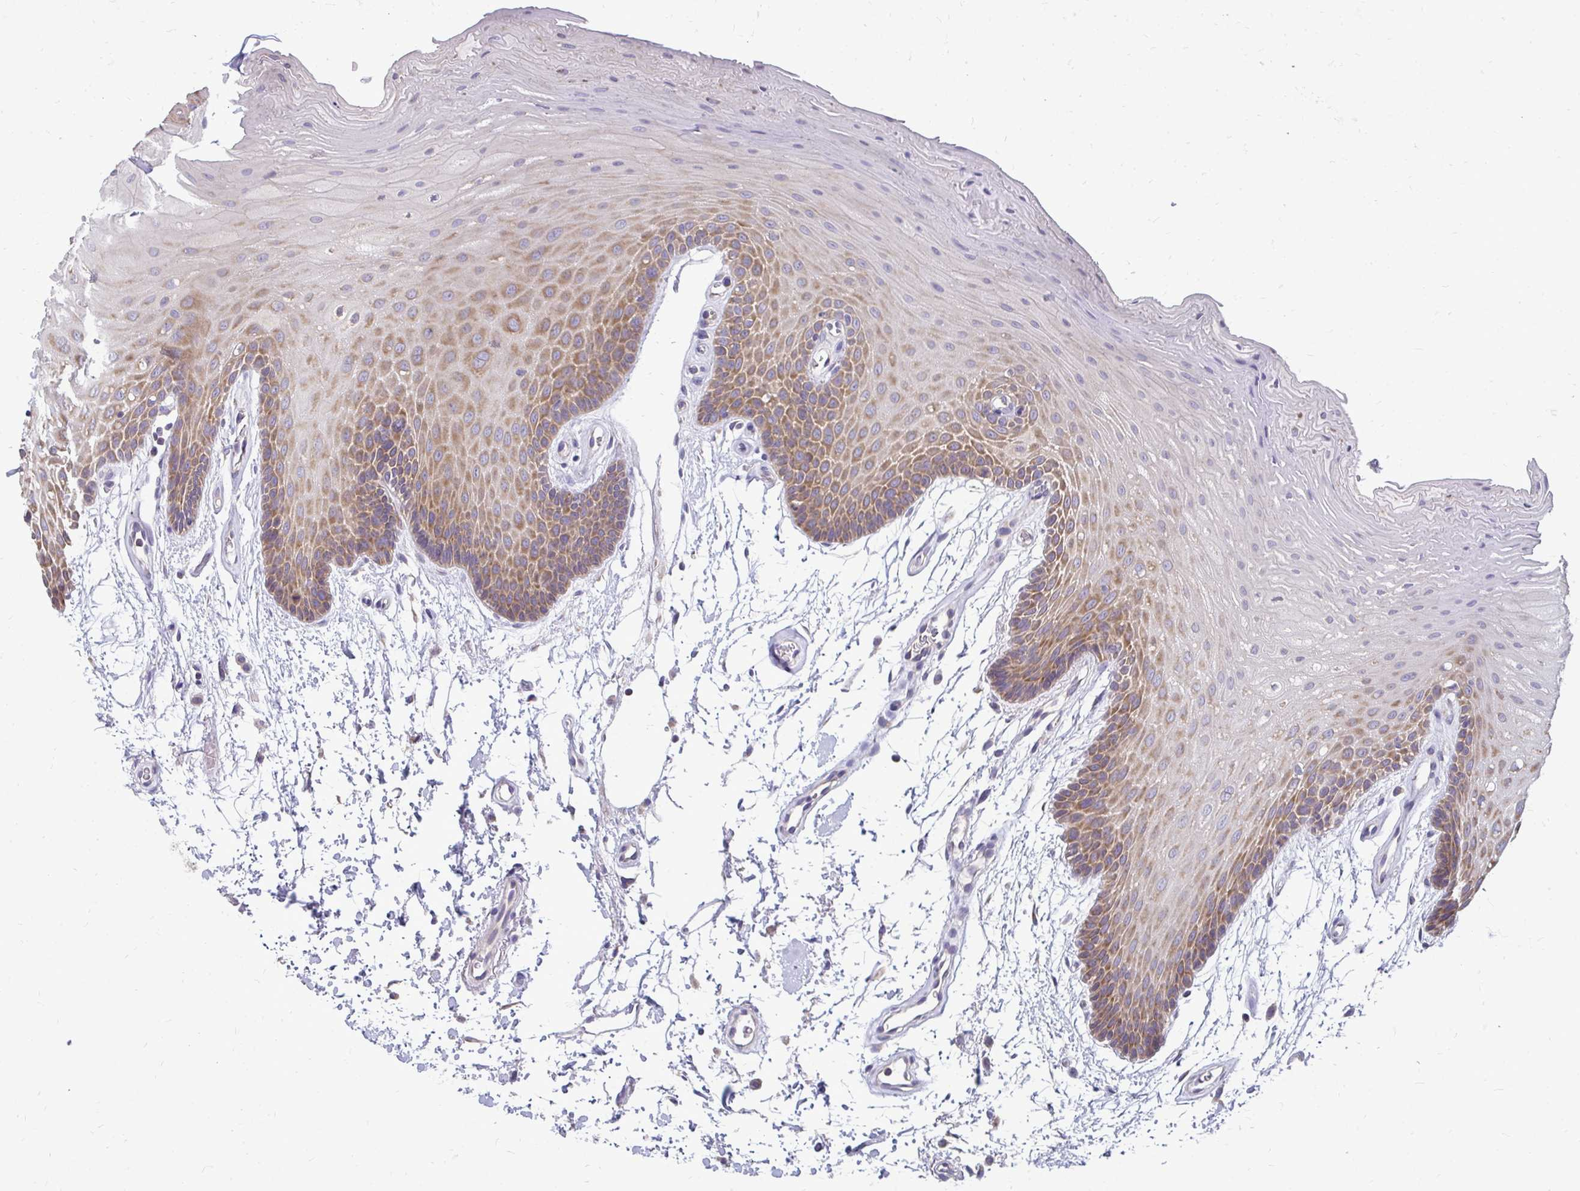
{"staining": {"intensity": "moderate", "quantity": "25%-75%", "location": "cytoplasmic/membranous"}, "tissue": "oral mucosa", "cell_type": "Squamous epithelial cells", "image_type": "normal", "snomed": [{"axis": "morphology", "description": "Normal tissue, NOS"}, {"axis": "morphology", "description": "Squamous cell carcinoma, NOS"}, {"axis": "topography", "description": "Oral tissue"}, {"axis": "topography", "description": "Tounge, NOS"}, {"axis": "topography", "description": "Head-Neck"}], "caption": "Immunohistochemical staining of unremarkable oral mucosa demonstrates moderate cytoplasmic/membranous protein staining in approximately 25%-75% of squamous epithelial cells. Nuclei are stained in blue.", "gene": "RPLP2", "patient": {"sex": "male", "age": 62}}